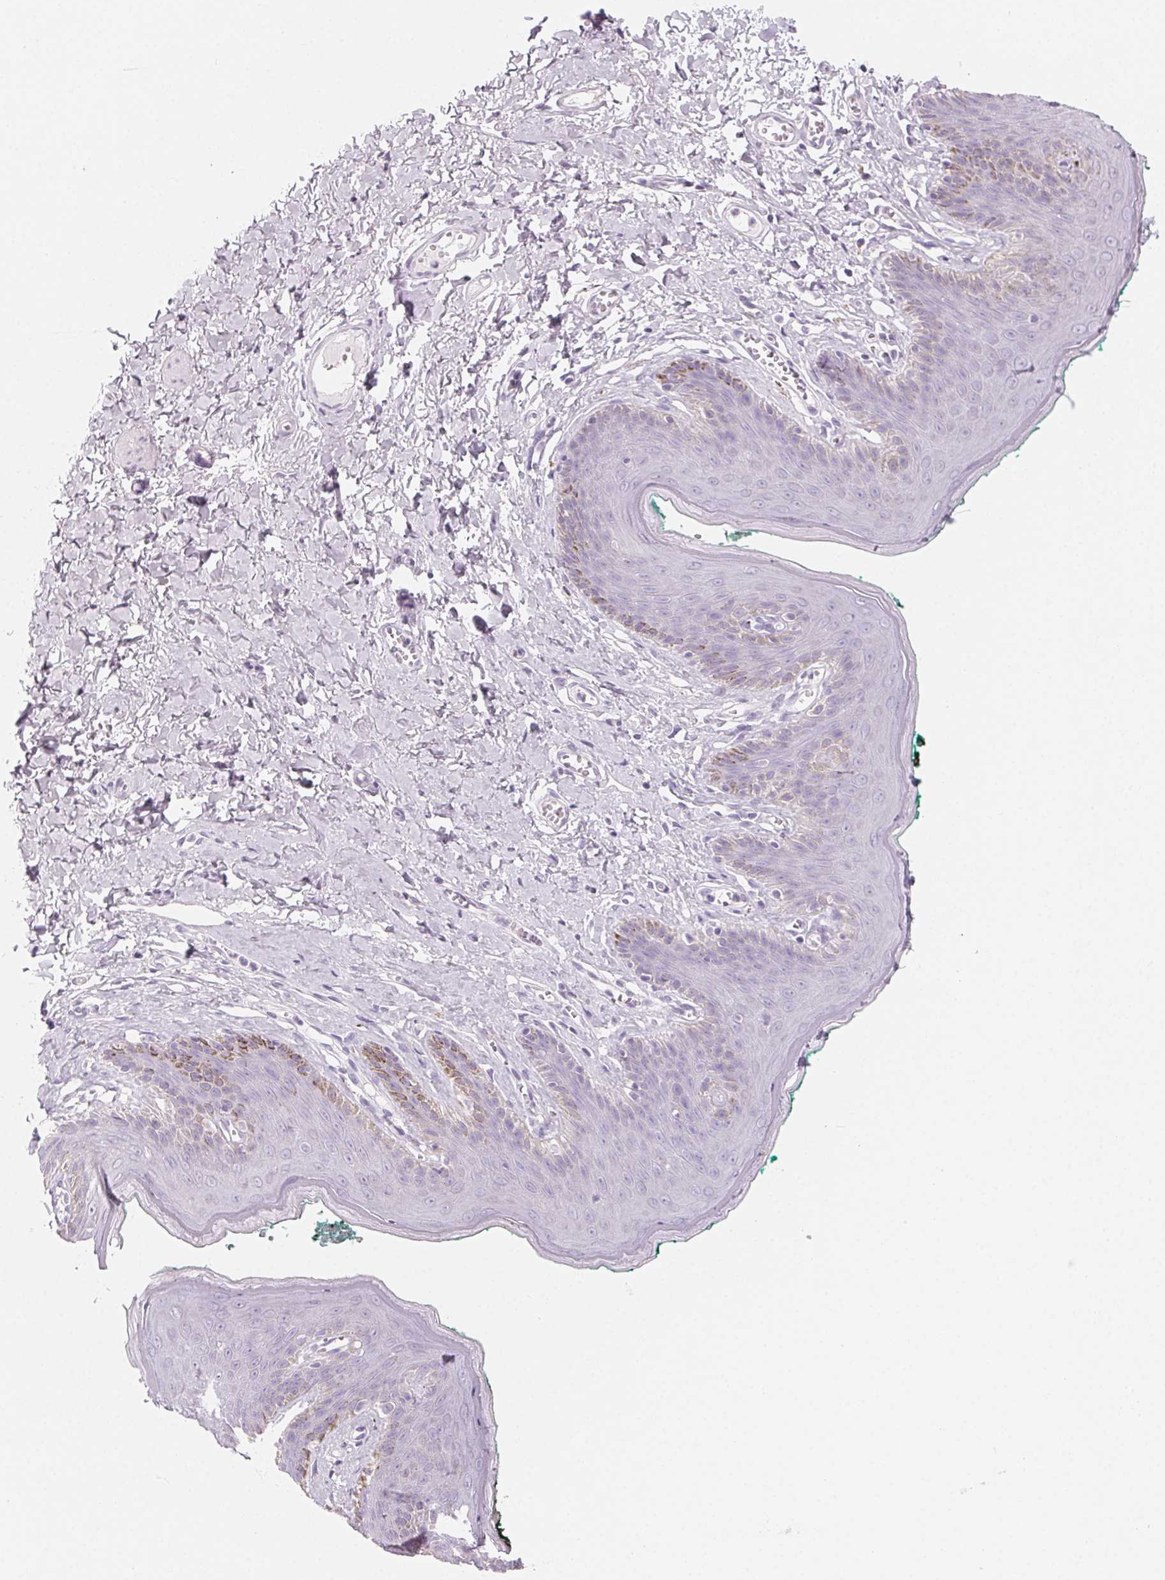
{"staining": {"intensity": "negative", "quantity": "none", "location": "none"}, "tissue": "skin", "cell_type": "Epidermal cells", "image_type": "normal", "snomed": [{"axis": "morphology", "description": "Normal tissue, NOS"}, {"axis": "topography", "description": "Vulva"}, {"axis": "topography", "description": "Peripheral nerve tissue"}], "caption": "The histopathology image demonstrates no staining of epidermal cells in unremarkable skin. Nuclei are stained in blue.", "gene": "SH3GL2", "patient": {"sex": "female", "age": 66}}